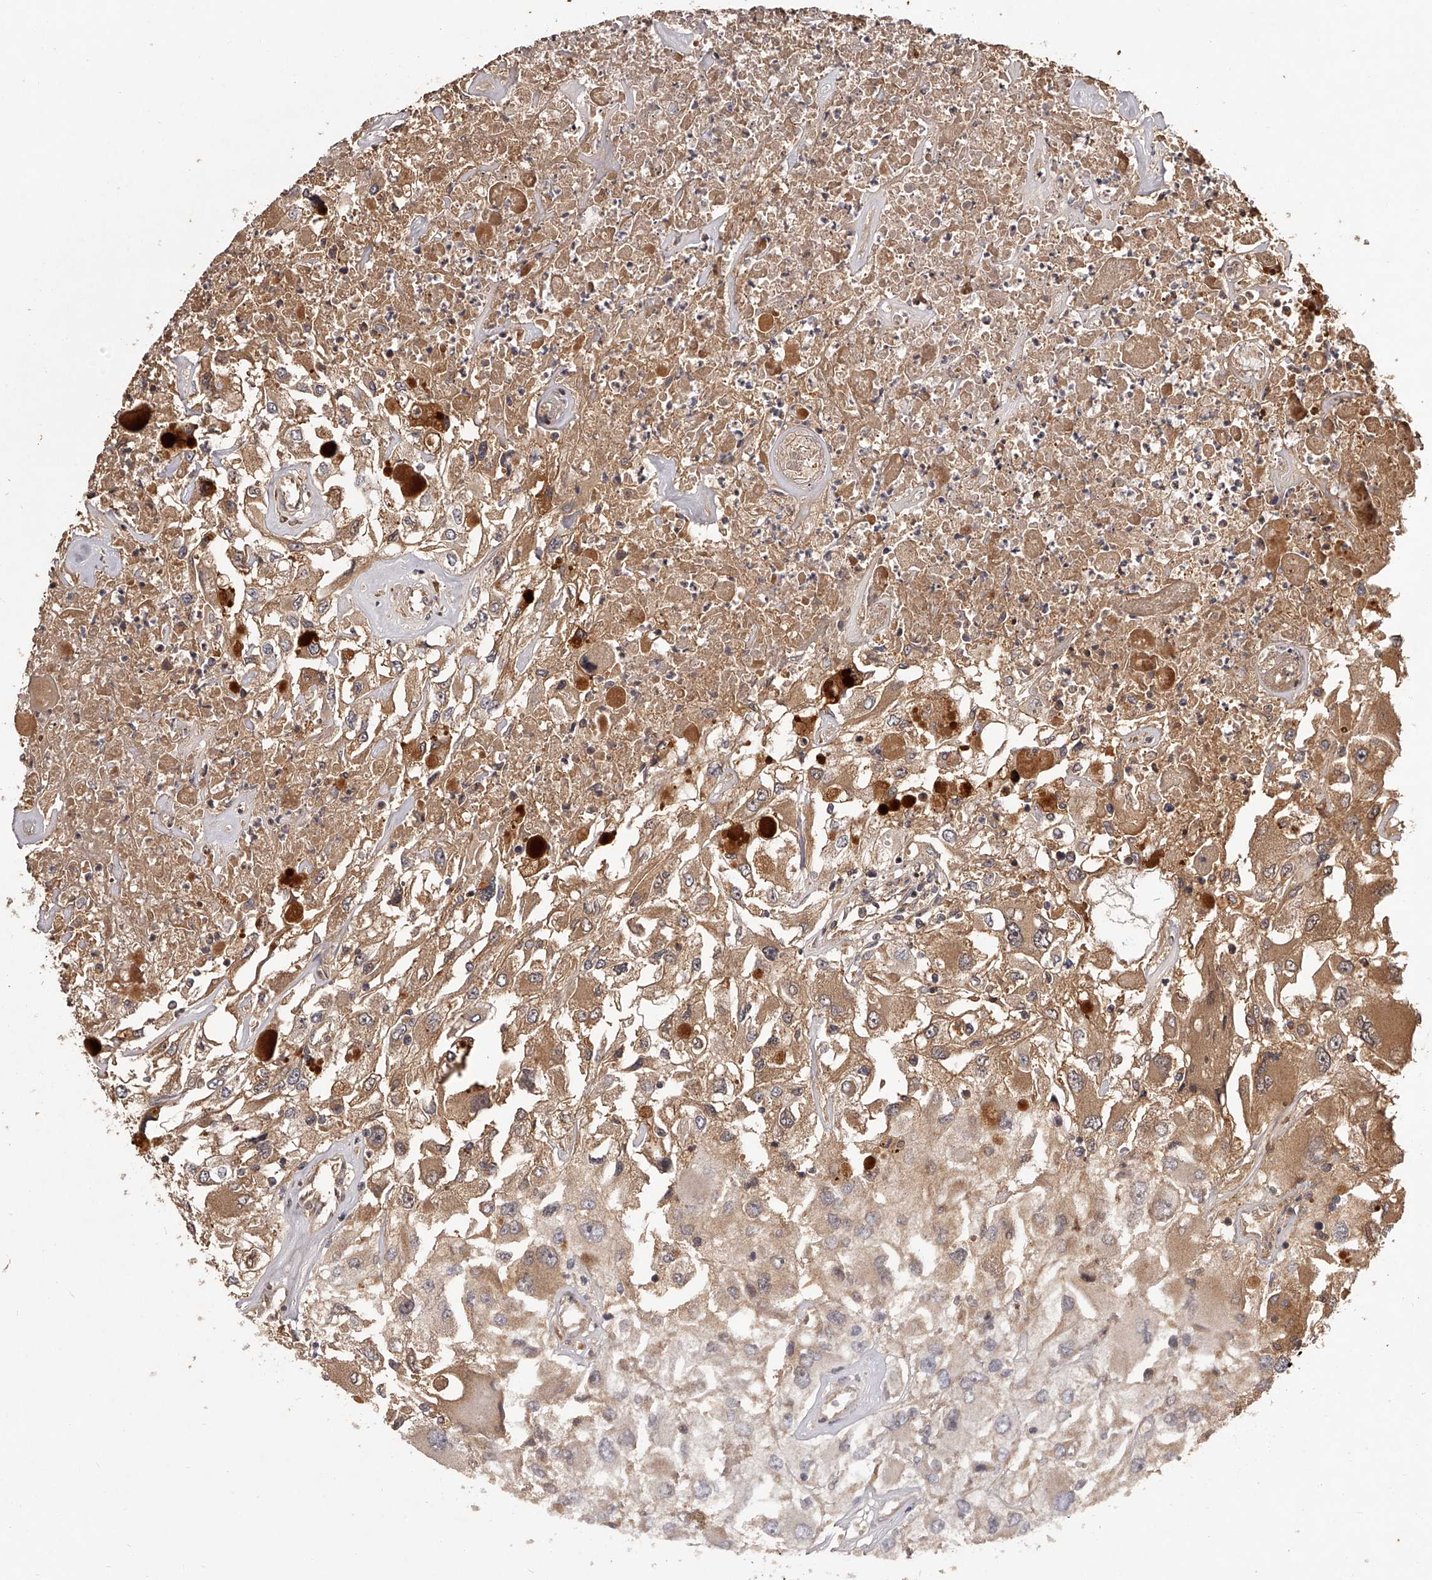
{"staining": {"intensity": "moderate", "quantity": ">75%", "location": "cytoplasmic/membranous"}, "tissue": "renal cancer", "cell_type": "Tumor cells", "image_type": "cancer", "snomed": [{"axis": "morphology", "description": "Adenocarcinoma, NOS"}, {"axis": "topography", "description": "Kidney"}], "caption": "Immunohistochemical staining of renal adenocarcinoma demonstrates moderate cytoplasmic/membranous protein expression in about >75% of tumor cells.", "gene": "CRYZL1", "patient": {"sex": "female", "age": 52}}